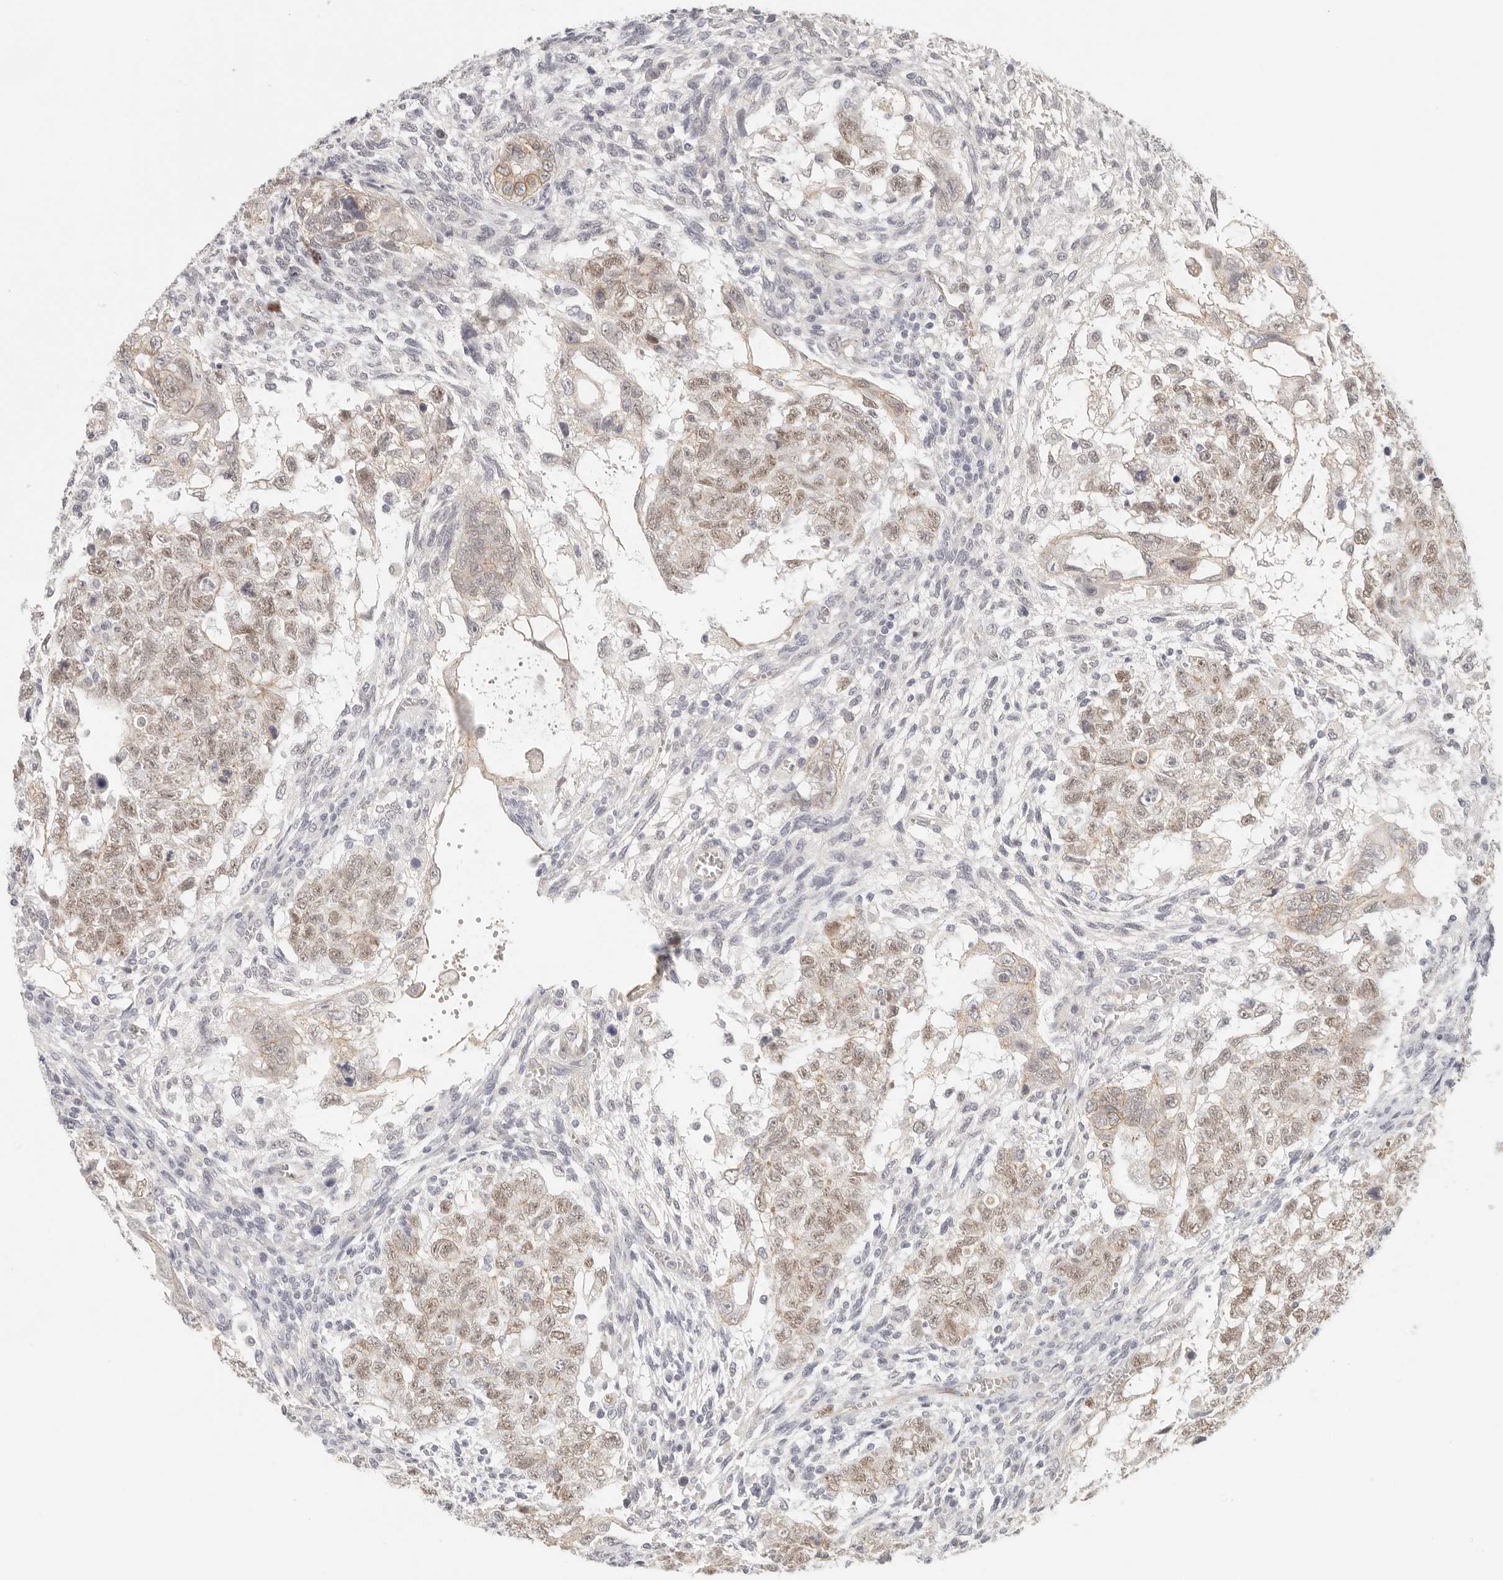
{"staining": {"intensity": "weak", "quantity": ">75%", "location": "nuclear"}, "tissue": "testis cancer", "cell_type": "Tumor cells", "image_type": "cancer", "snomed": [{"axis": "morphology", "description": "Carcinoma, Embryonal, NOS"}, {"axis": "topography", "description": "Testis"}], "caption": "Immunohistochemistry (IHC) of testis cancer shows low levels of weak nuclear positivity in approximately >75% of tumor cells.", "gene": "ANXA9", "patient": {"sex": "male", "age": 37}}